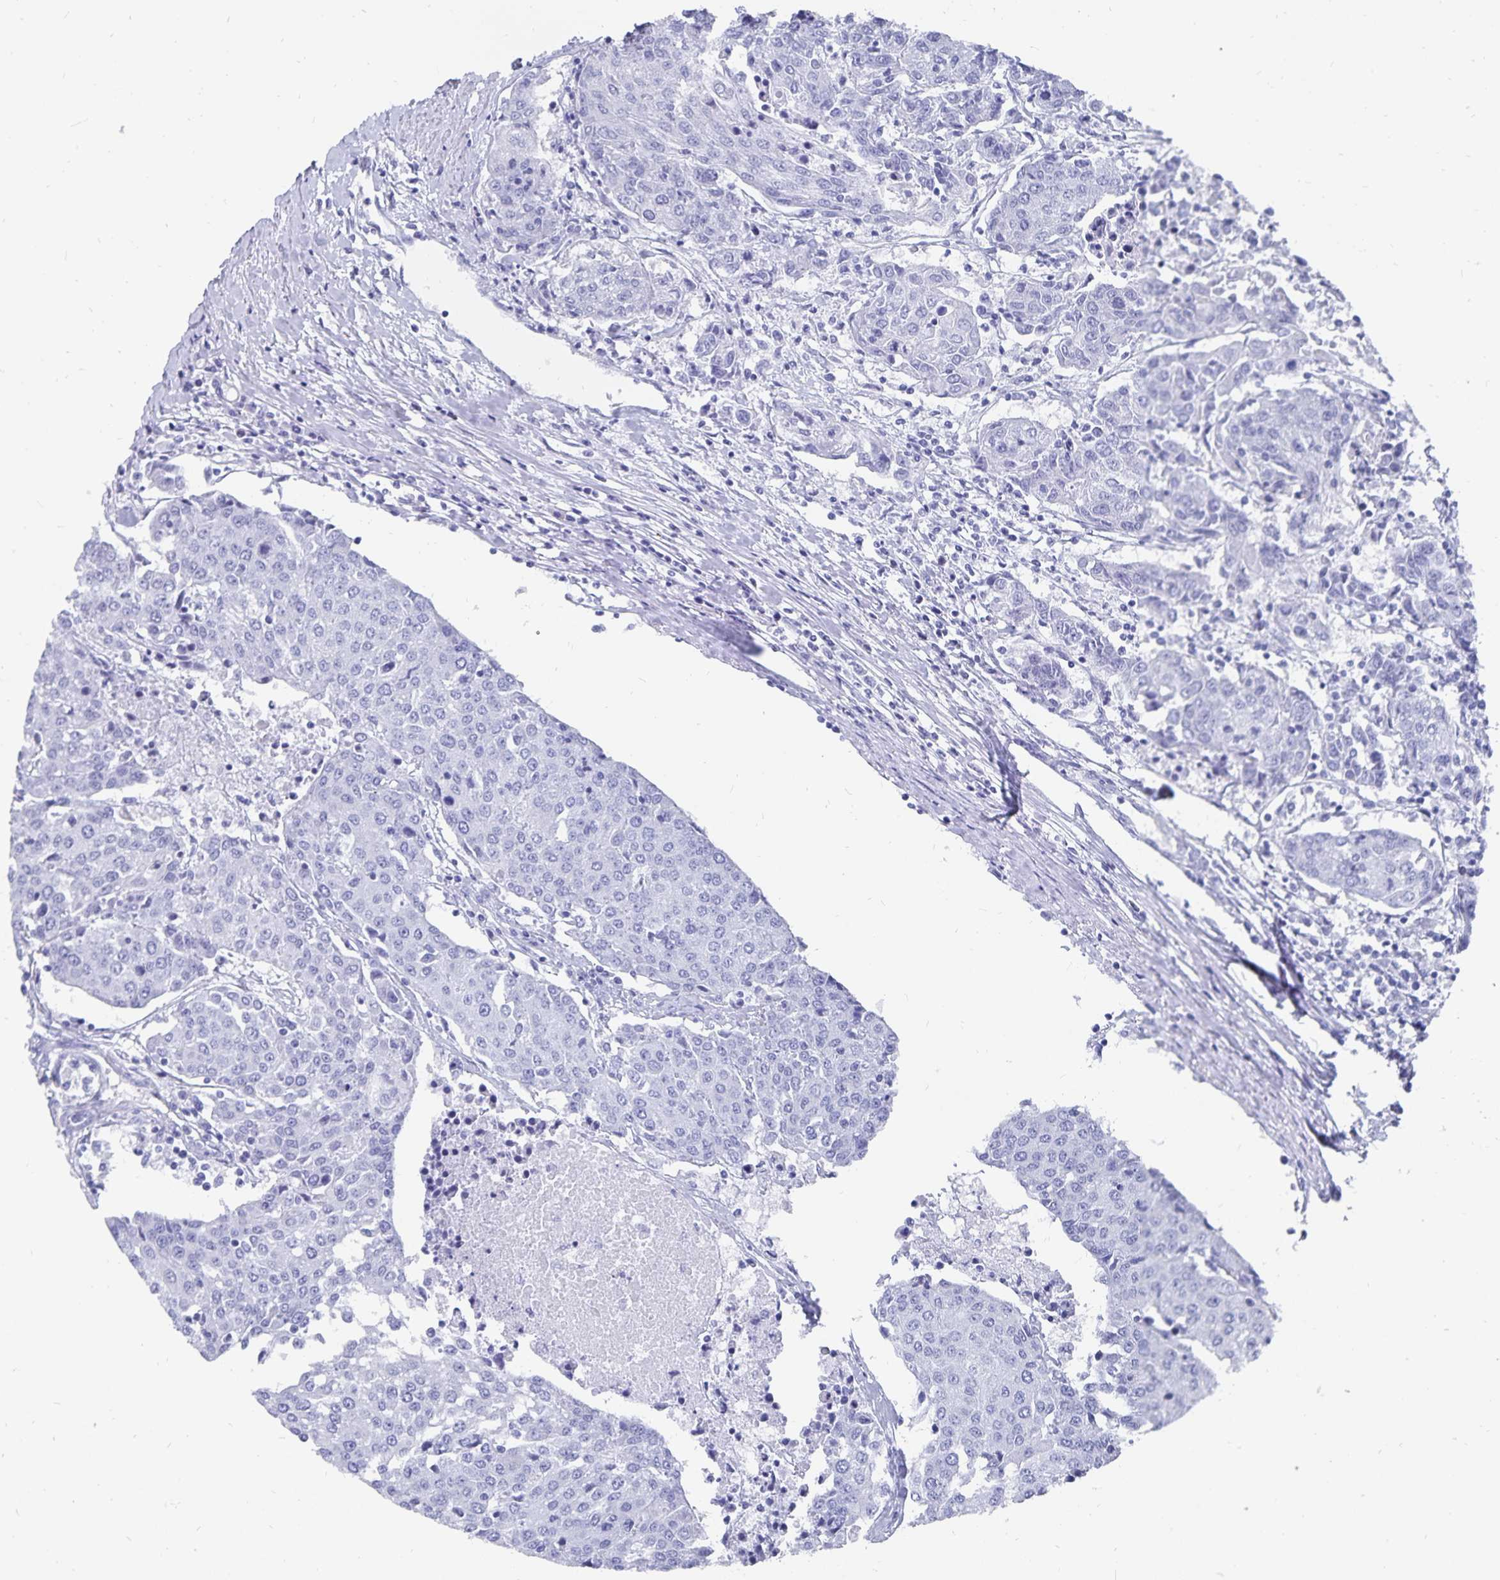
{"staining": {"intensity": "negative", "quantity": "none", "location": "none"}, "tissue": "urothelial cancer", "cell_type": "Tumor cells", "image_type": "cancer", "snomed": [{"axis": "morphology", "description": "Urothelial carcinoma, High grade"}, {"axis": "topography", "description": "Urinary bladder"}], "caption": "Human urothelial cancer stained for a protein using immunohistochemistry demonstrates no positivity in tumor cells.", "gene": "ADH1A", "patient": {"sex": "female", "age": 85}}